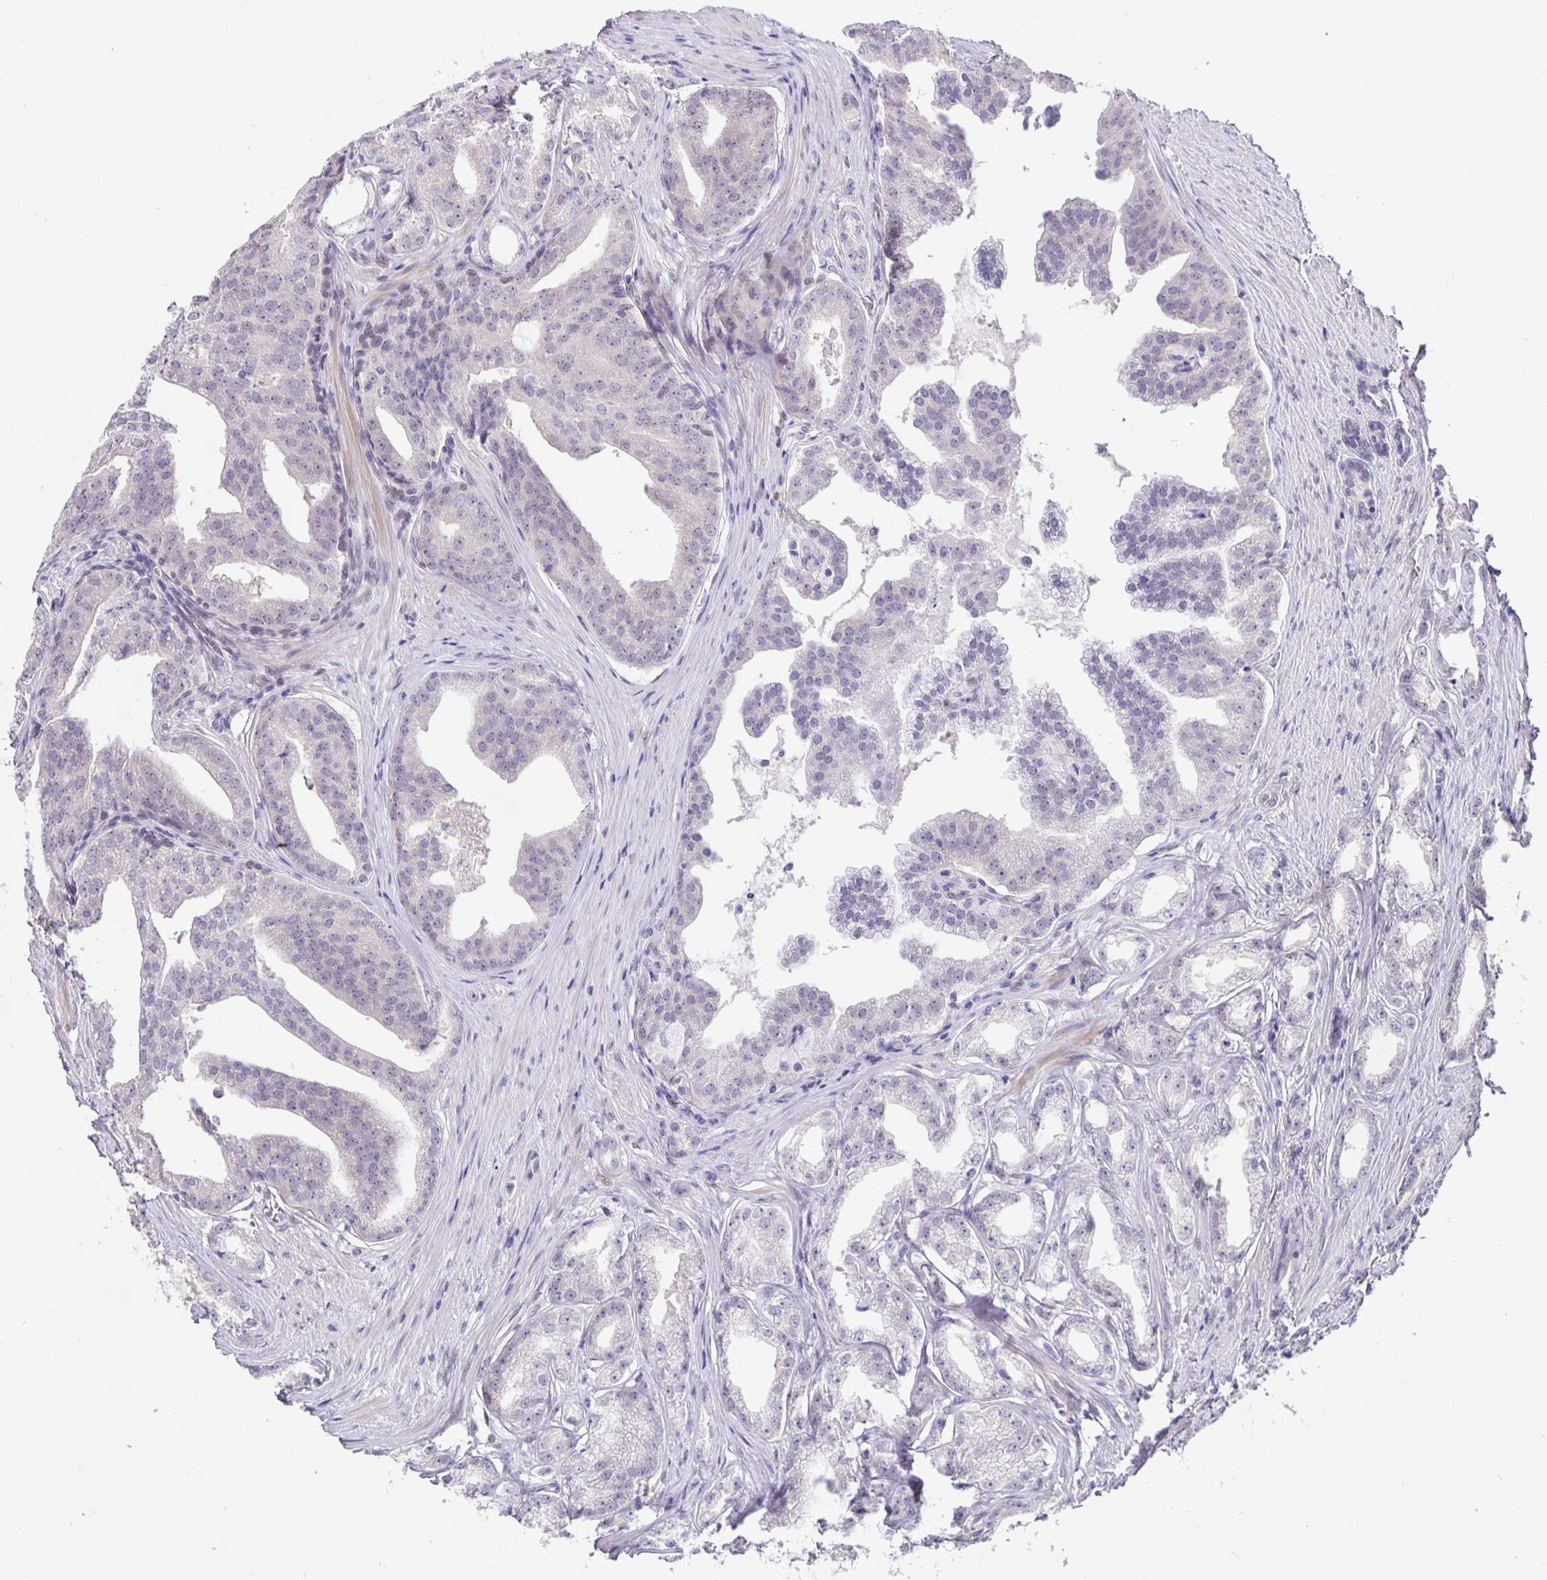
{"staining": {"intensity": "negative", "quantity": "none", "location": "none"}, "tissue": "prostate cancer", "cell_type": "Tumor cells", "image_type": "cancer", "snomed": [{"axis": "morphology", "description": "Adenocarcinoma, Low grade"}, {"axis": "topography", "description": "Prostate"}], "caption": "The photomicrograph displays no significant positivity in tumor cells of adenocarcinoma (low-grade) (prostate). (Immunohistochemistry, brightfield microscopy, high magnification).", "gene": "FOSL2", "patient": {"sex": "male", "age": 65}}